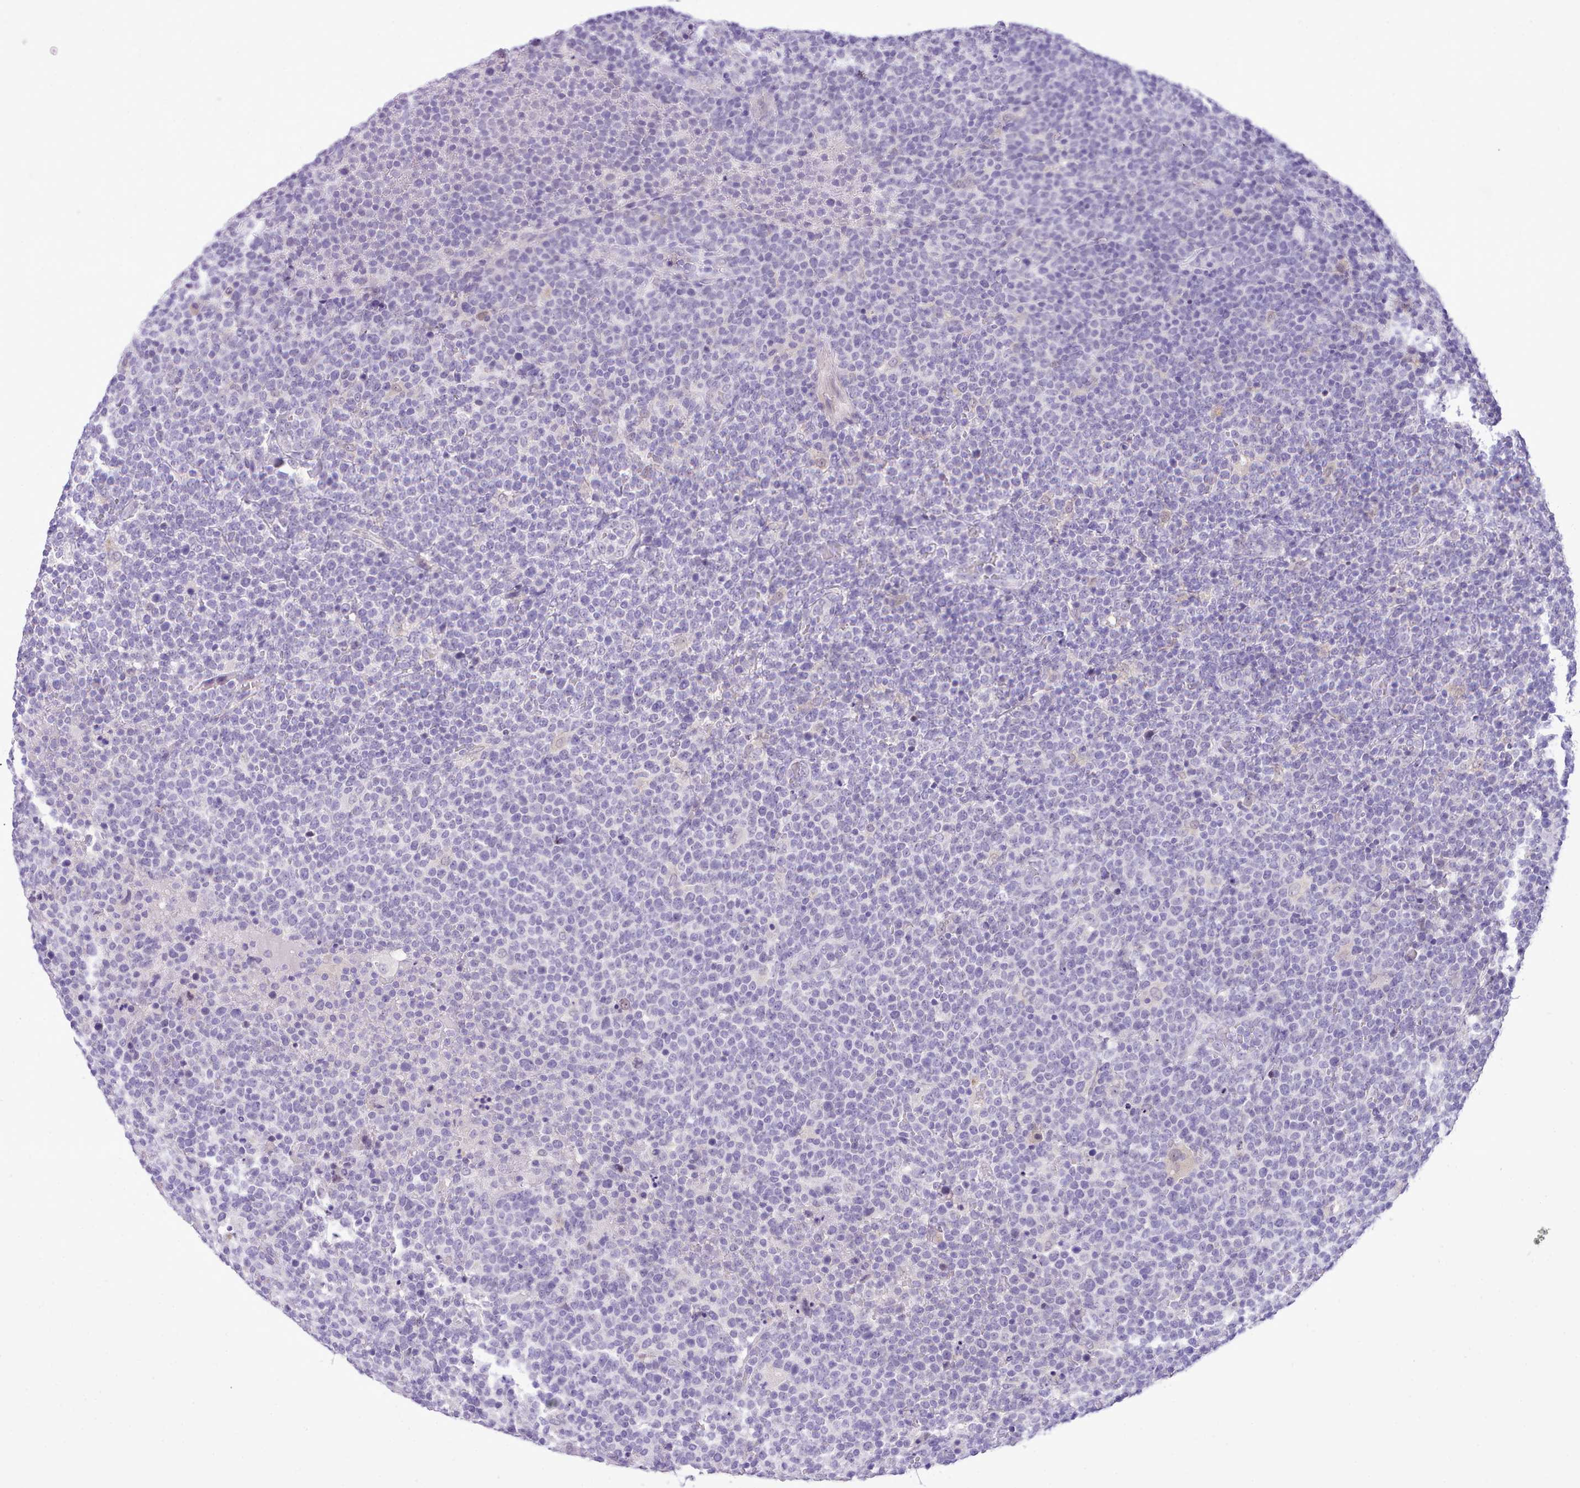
{"staining": {"intensity": "negative", "quantity": "none", "location": "none"}, "tissue": "lymphoma", "cell_type": "Tumor cells", "image_type": "cancer", "snomed": [{"axis": "morphology", "description": "Malignant lymphoma, non-Hodgkin's type, High grade"}, {"axis": "topography", "description": "Lymph node"}], "caption": "Immunohistochemistry (IHC) micrograph of neoplastic tissue: human high-grade malignant lymphoma, non-Hodgkin's type stained with DAB demonstrates no significant protein expression in tumor cells.", "gene": "LRRC37A", "patient": {"sex": "male", "age": 61}}